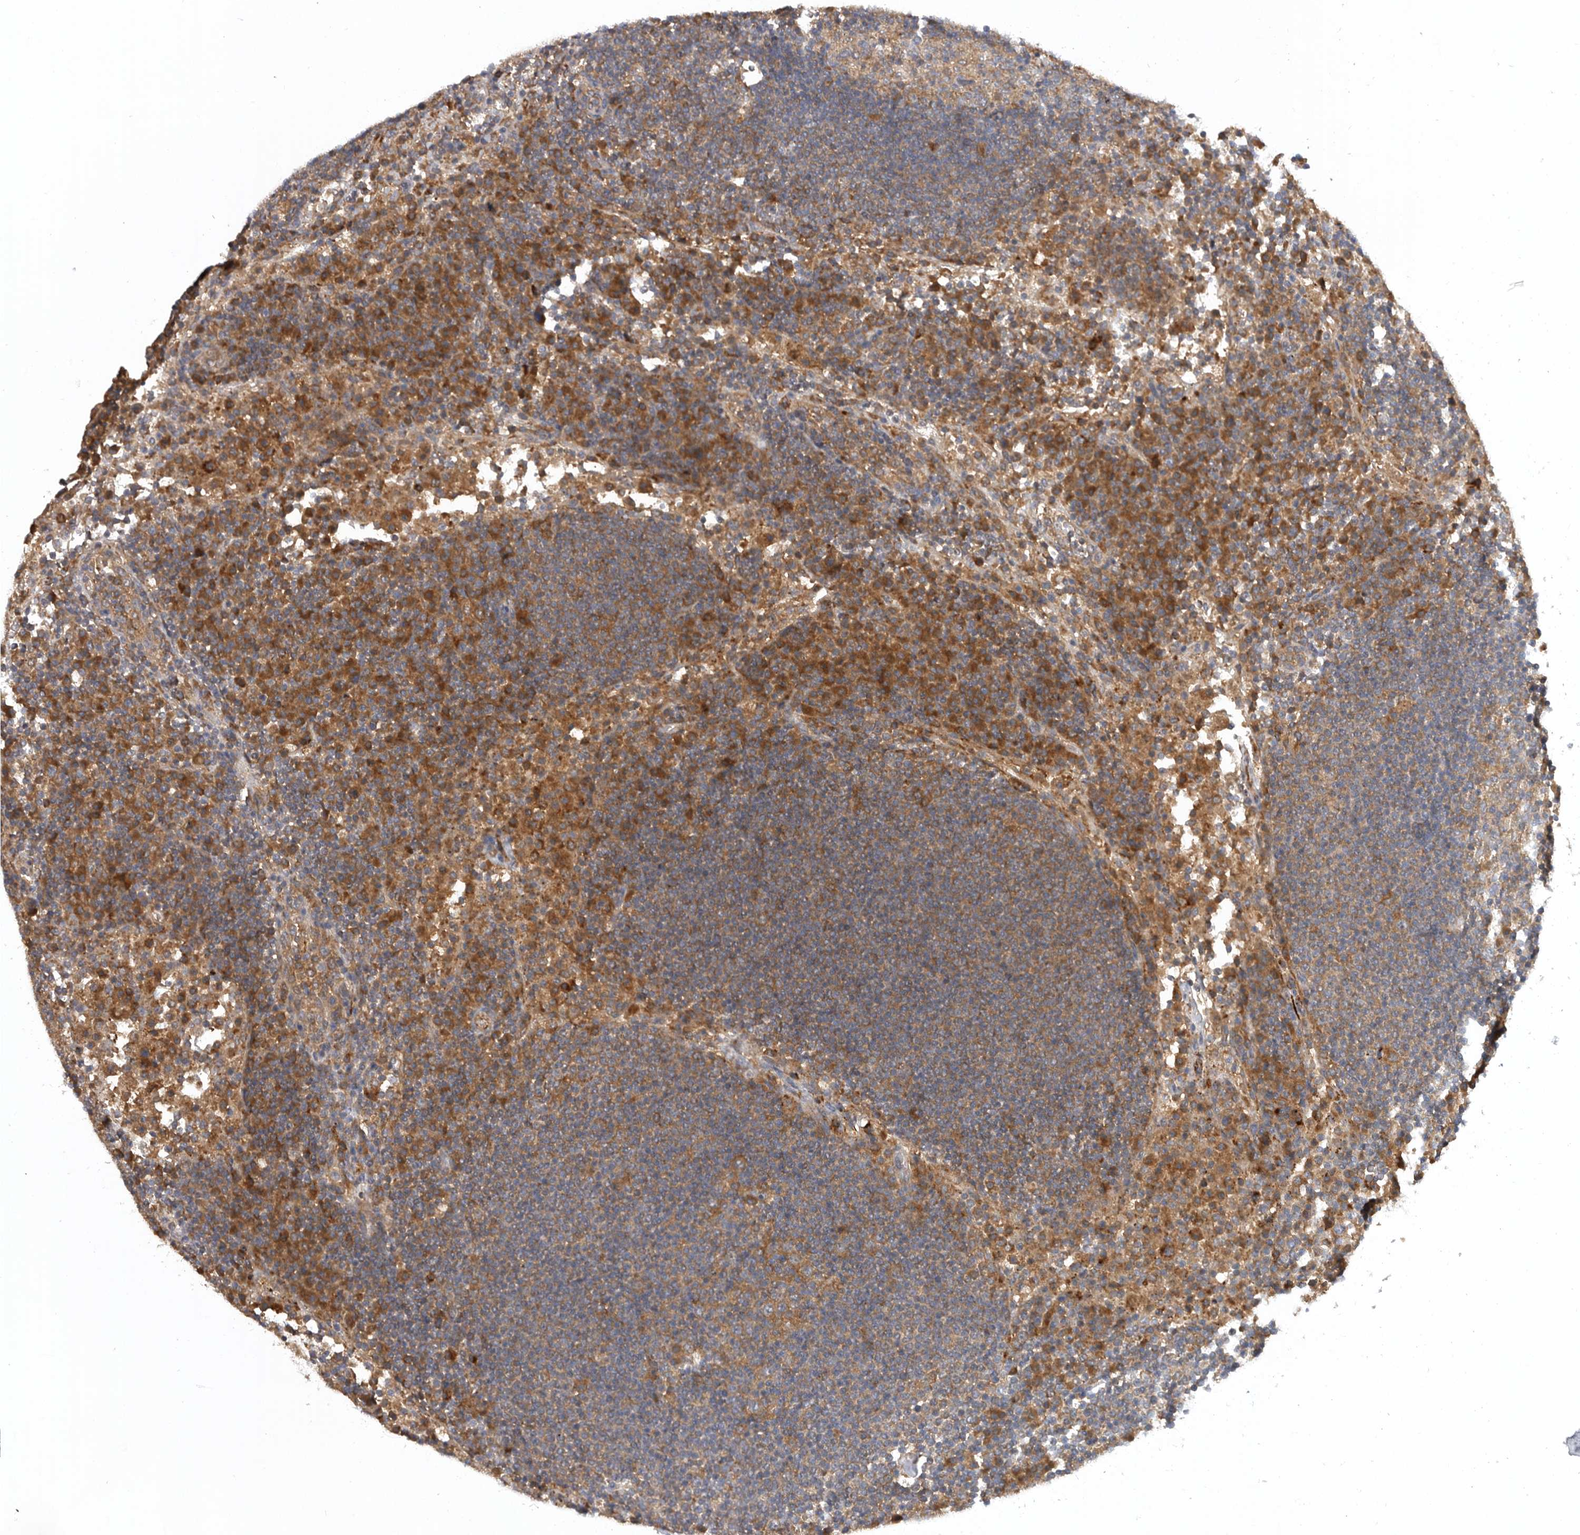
{"staining": {"intensity": "weak", "quantity": ">75%", "location": "cytoplasmic/membranous"}, "tissue": "lymph node", "cell_type": "Germinal center cells", "image_type": "normal", "snomed": [{"axis": "morphology", "description": "Normal tissue, NOS"}, {"axis": "topography", "description": "Lymph node"}], "caption": "Immunohistochemistry (IHC) image of normal lymph node stained for a protein (brown), which exhibits low levels of weak cytoplasmic/membranous positivity in approximately >75% of germinal center cells.", "gene": "C1orf109", "patient": {"sex": "female", "age": 53}}